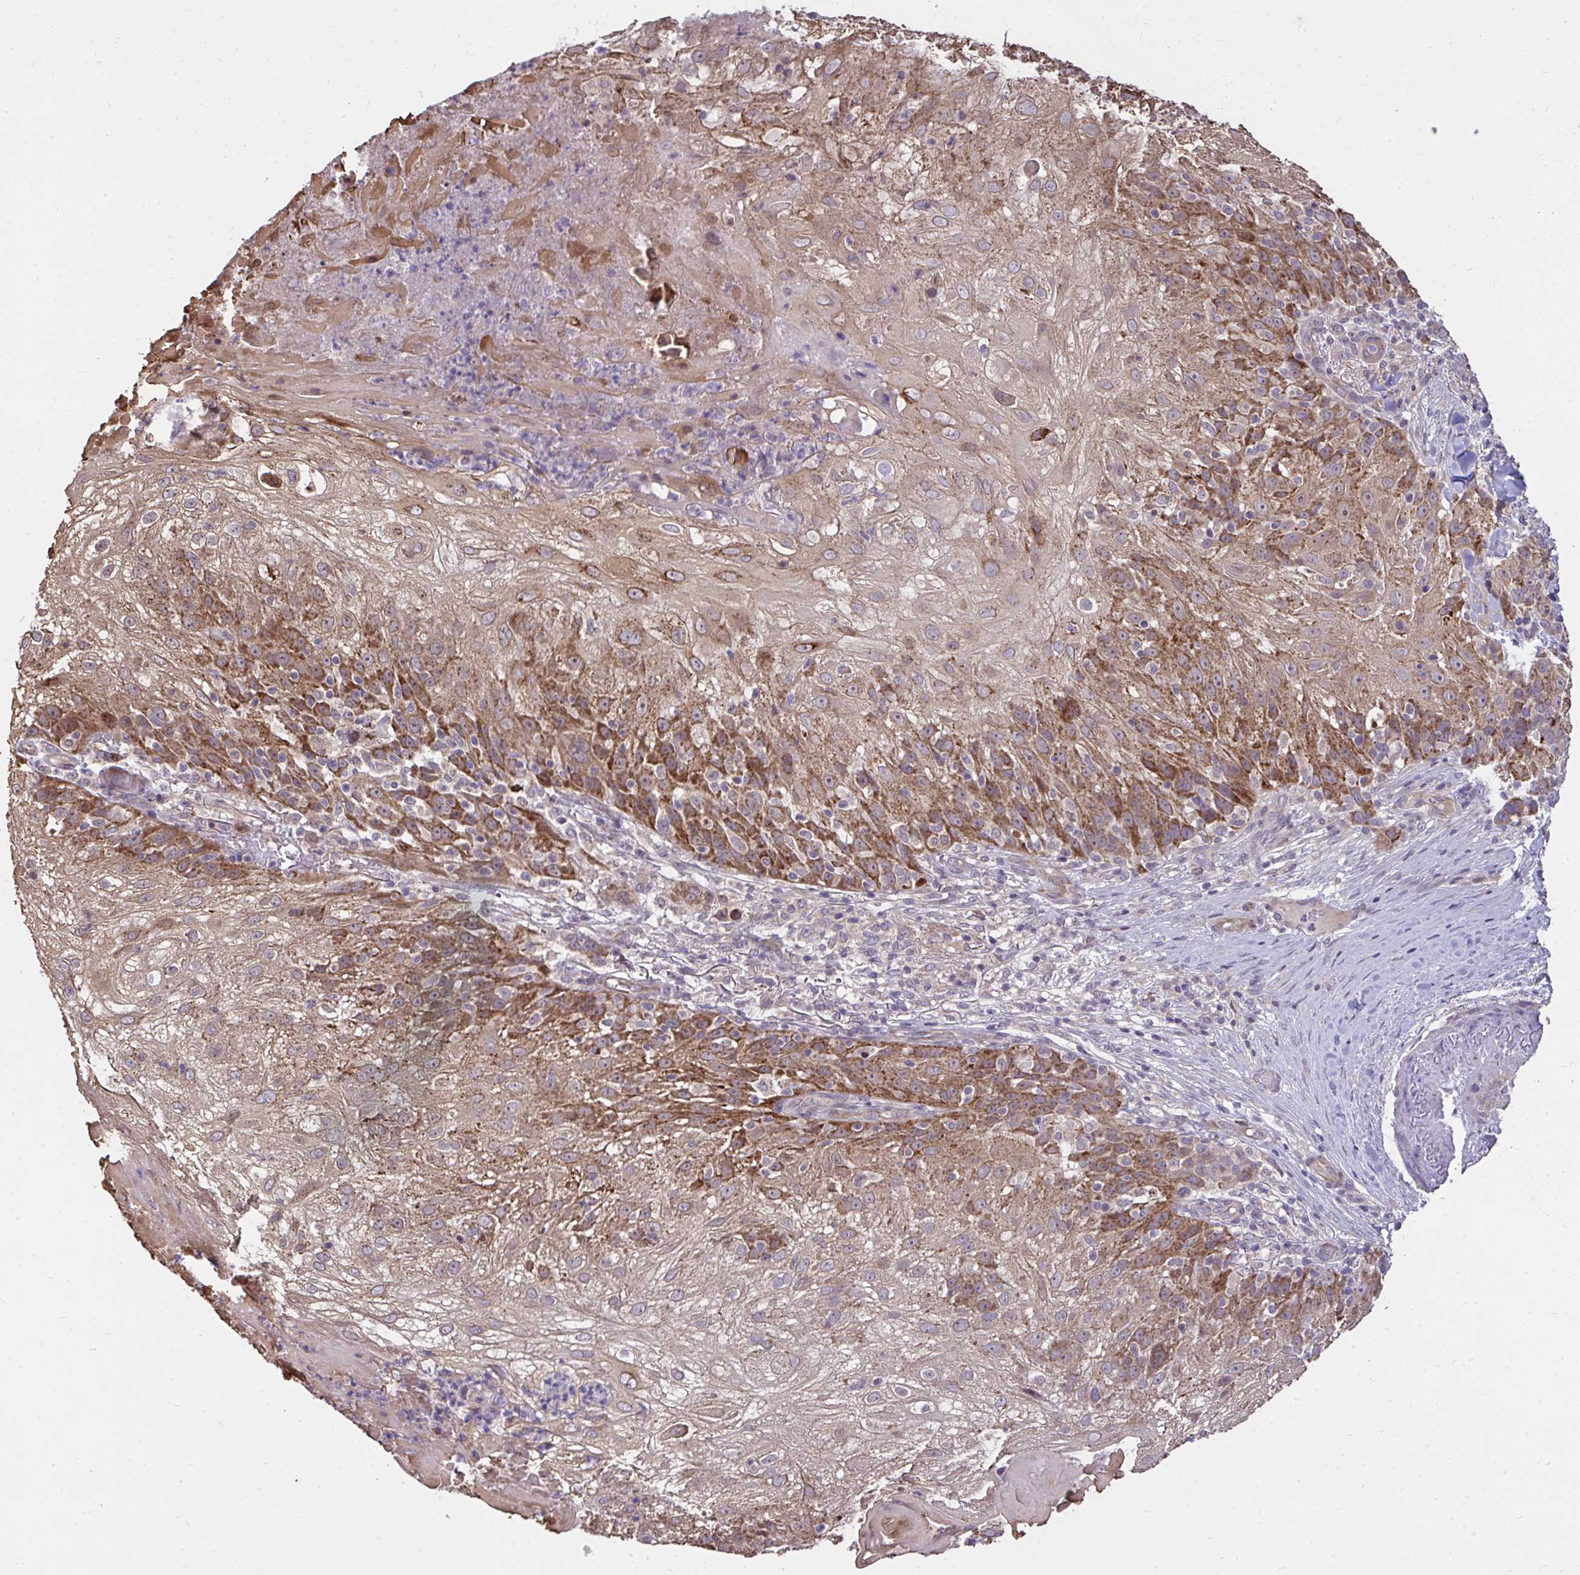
{"staining": {"intensity": "moderate", "quantity": ">75%", "location": "cytoplasmic/membranous"}, "tissue": "skin cancer", "cell_type": "Tumor cells", "image_type": "cancer", "snomed": [{"axis": "morphology", "description": "Normal tissue, NOS"}, {"axis": "morphology", "description": "Squamous cell carcinoma, NOS"}, {"axis": "topography", "description": "Skin"}], "caption": "Moderate cytoplasmic/membranous expression is present in about >75% of tumor cells in skin cancer (squamous cell carcinoma). (Brightfield microscopy of DAB IHC at high magnification).", "gene": "RDH14", "patient": {"sex": "female", "age": 83}}